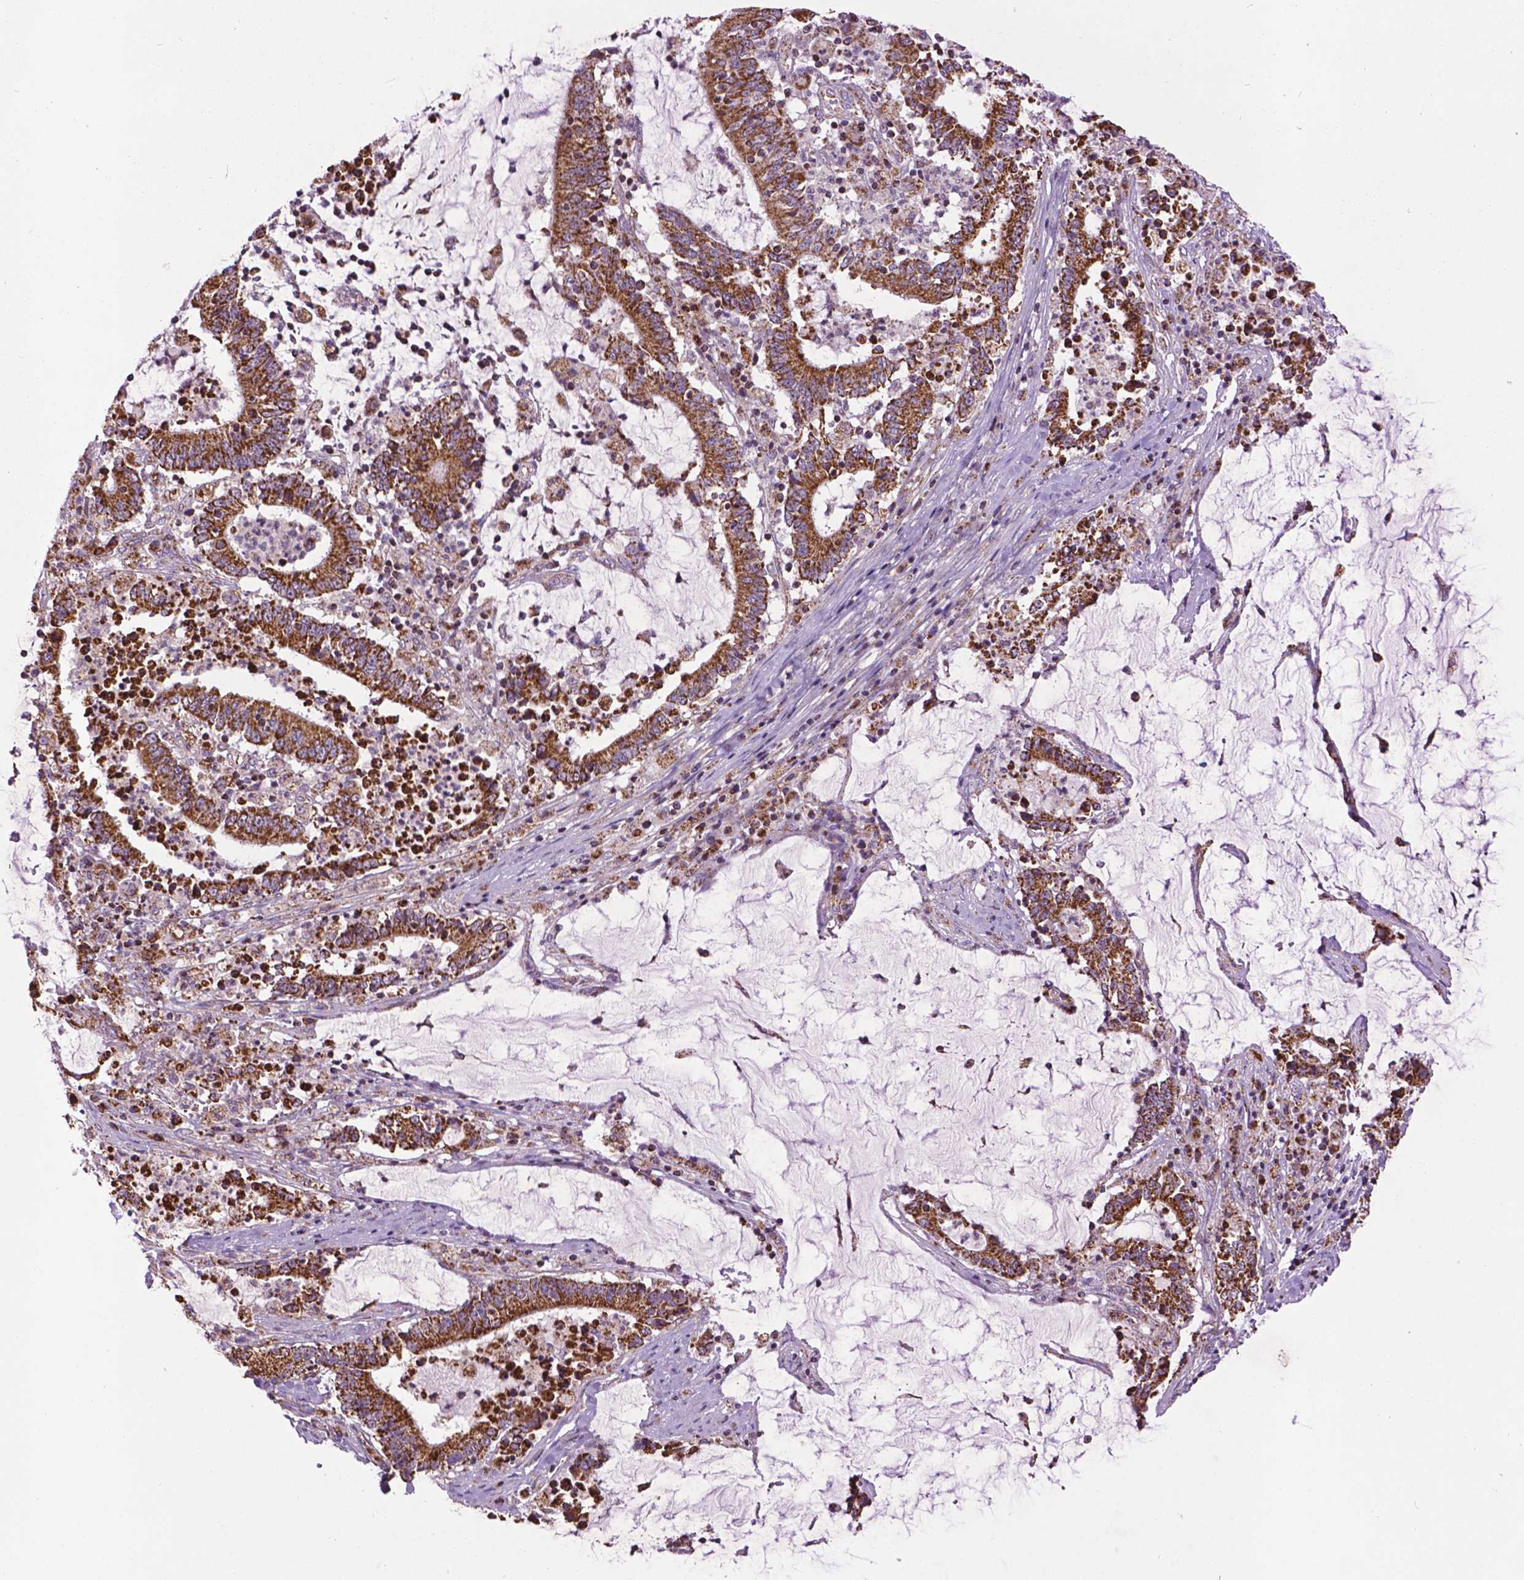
{"staining": {"intensity": "strong", "quantity": ">75%", "location": "cytoplasmic/membranous"}, "tissue": "stomach cancer", "cell_type": "Tumor cells", "image_type": "cancer", "snomed": [{"axis": "morphology", "description": "Adenocarcinoma, NOS"}, {"axis": "topography", "description": "Stomach, upper"}], "caption": "IHC staining of stomach adenocarcinoma, which exhibits high levels of strong cytoplasmic/membranous expression in about >75% of tumor cells indicating strong cytoplasmic/membranous protein staining. The staining was performed using DAB (brown) for protein detection and nuclei were counterstained in hematoxylin (blue).", "gene": "PYCR3", "patient": {"sex": "male", "age": 68}}